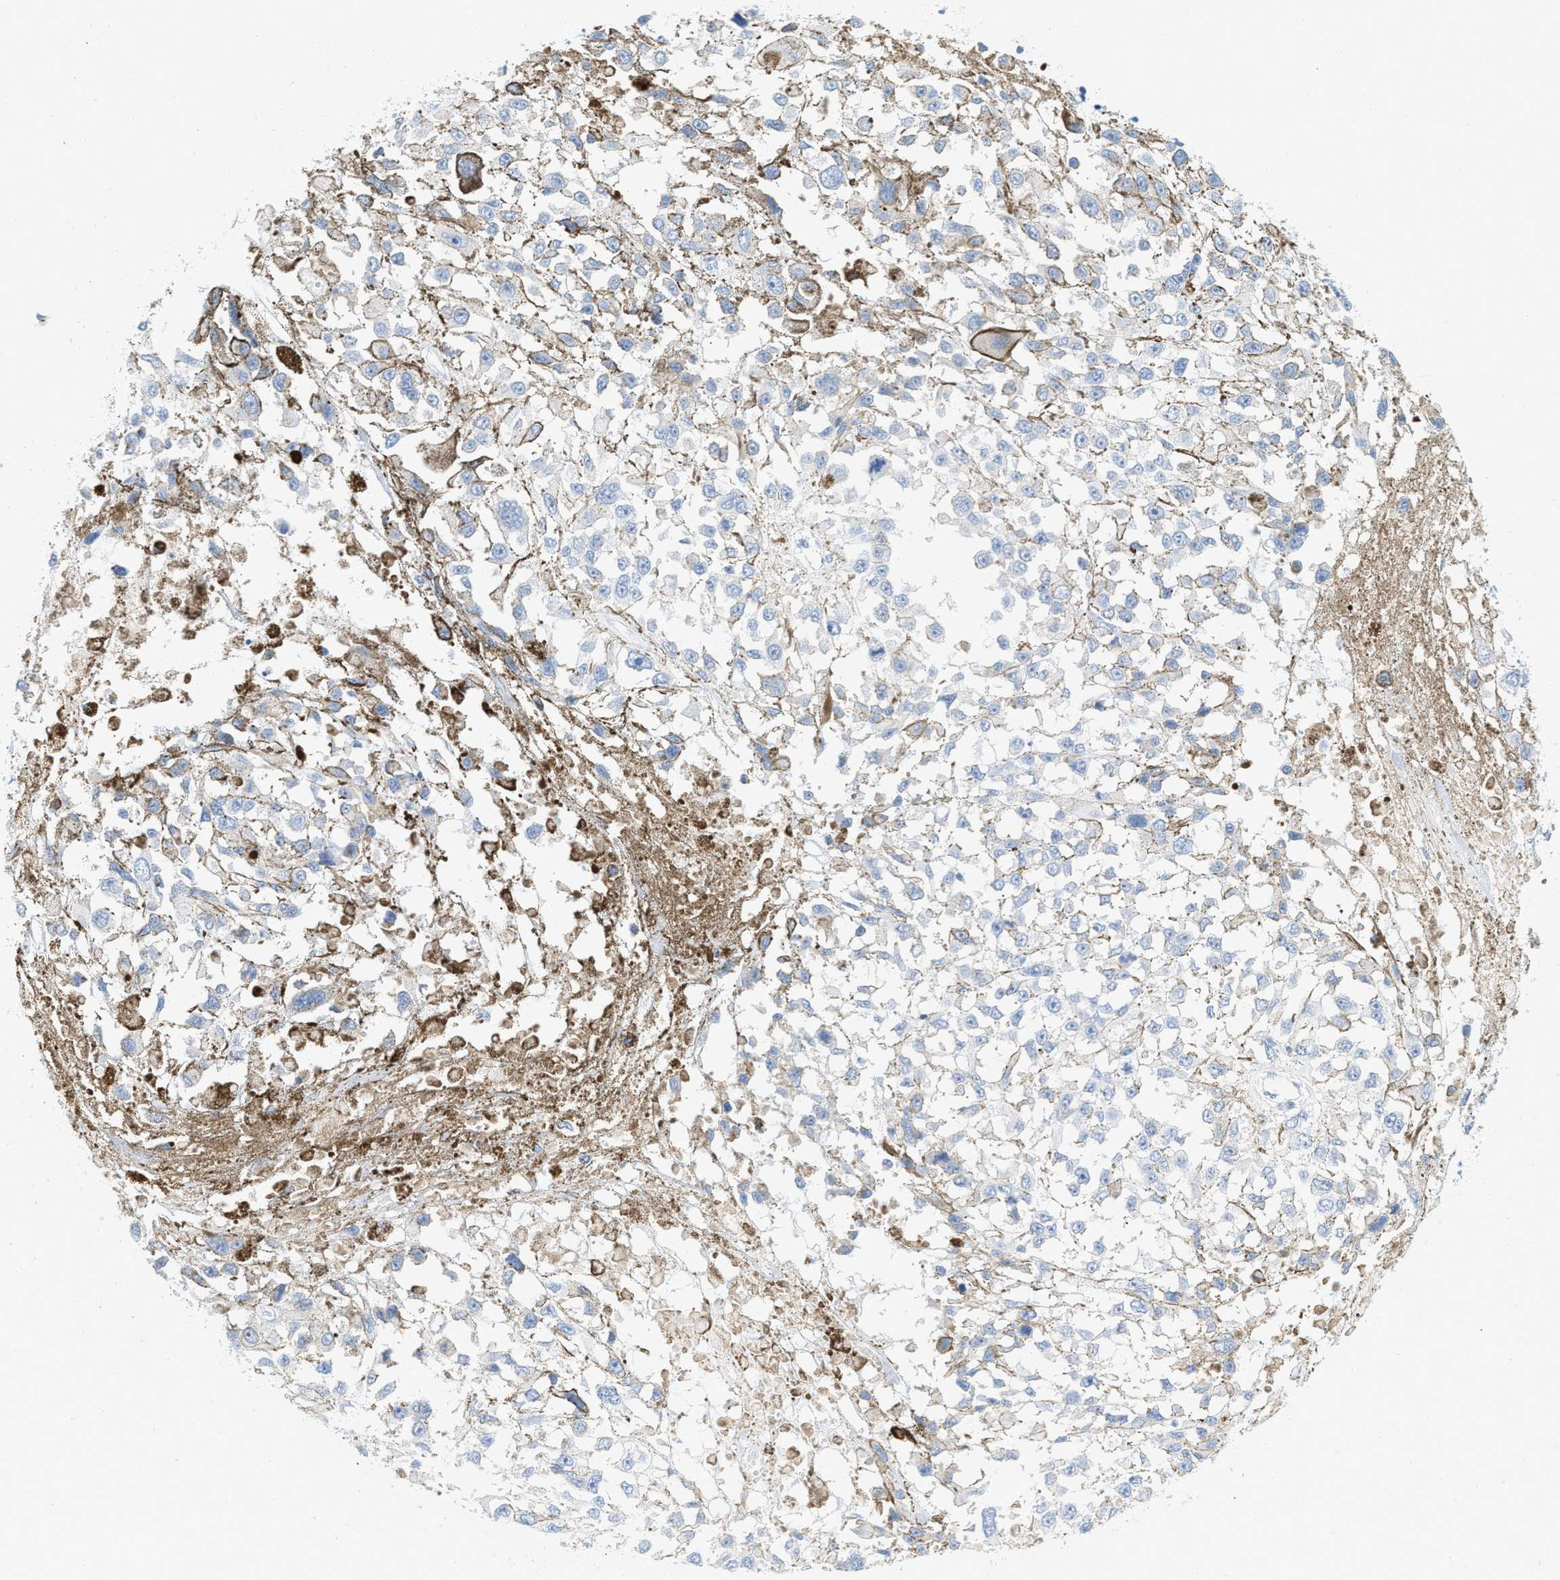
{"staining": {"intensity": "negative", "quantity": "none", "location": "none"}, "tissue": "melanoma", "cell_type": "Tumor cells", "image_type": "cancer", "snomed": [{"axis": "morphology", "description": "Malignant melanoma, Metastatic site"}, {"axis": "topography", "description": "Lymph node"}], "caption": "DAB (3,3'-diaminobenzidine) immunohistochemical staining of melanoma demonstrates no significant staining in tumor cells.", "gene": "PAPPA", "patient": {"sex": "male", "age": 59}}